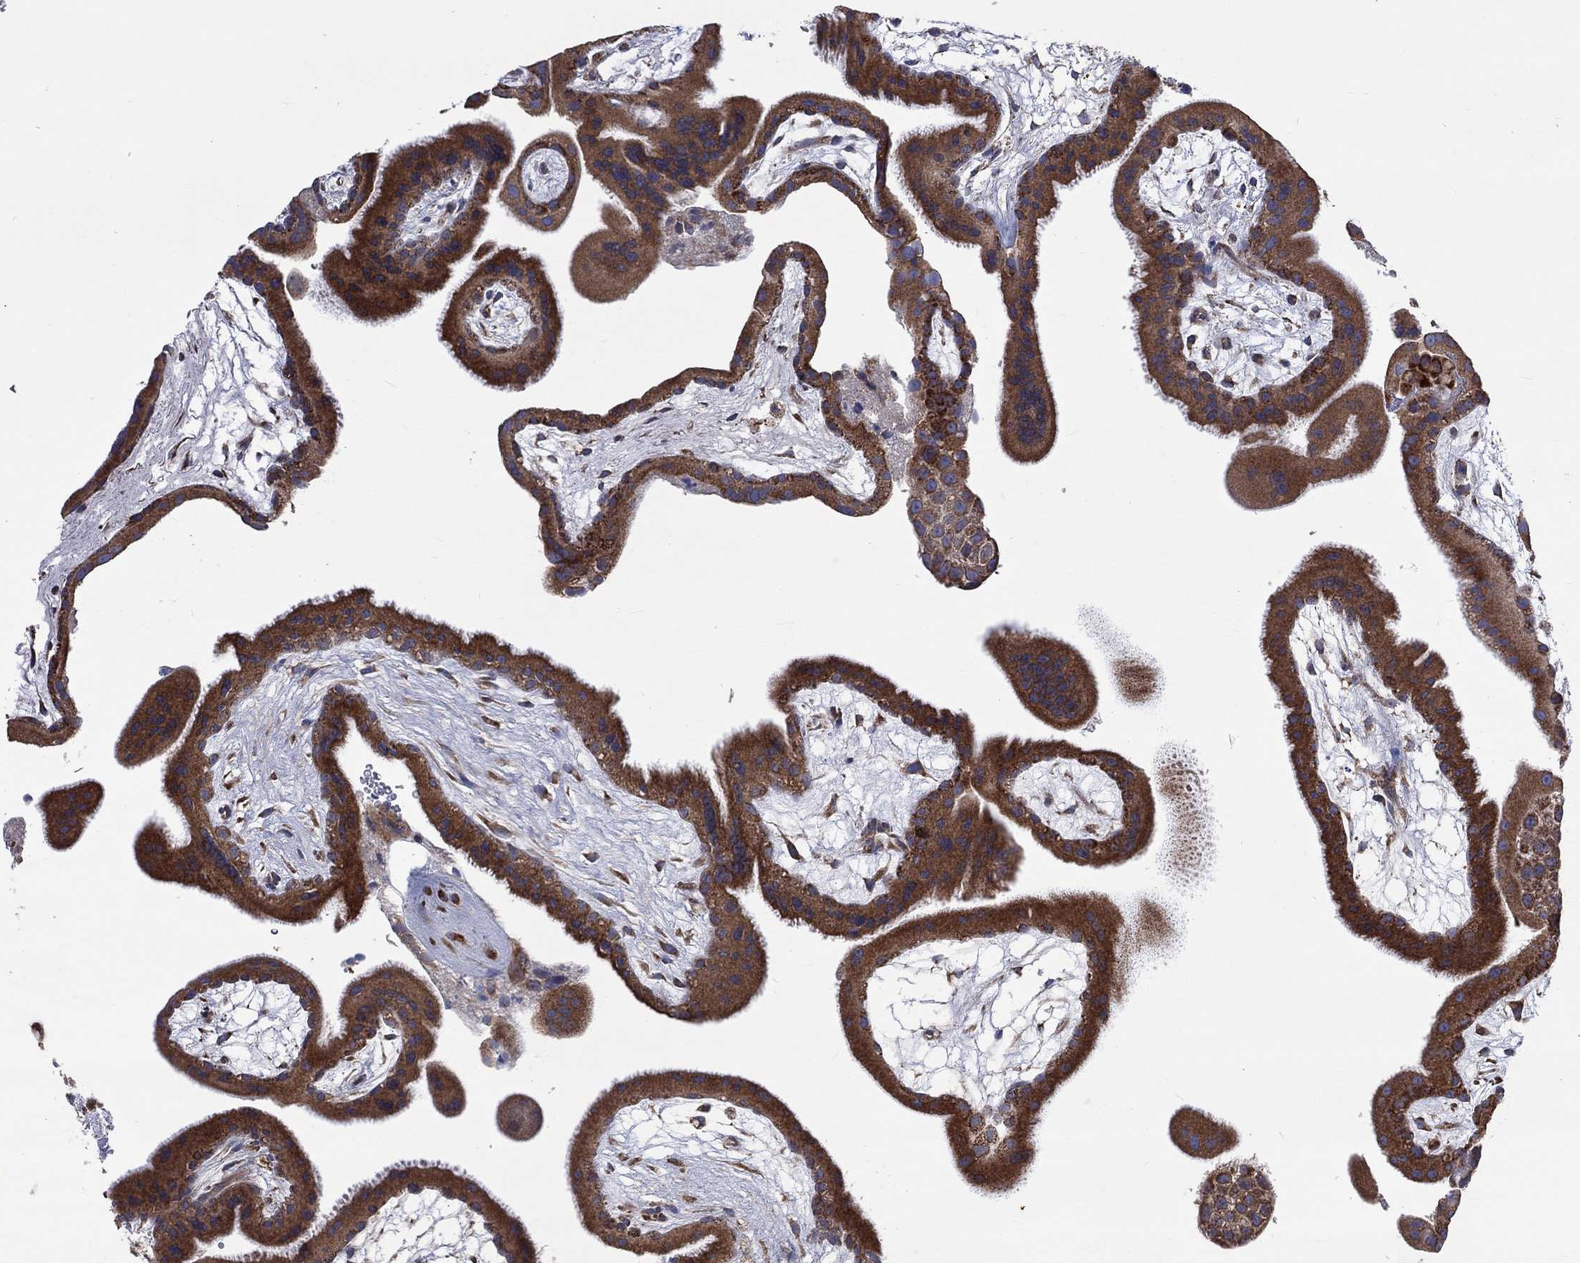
{"staining": {"intensity": "moderate", "quantity": ">75%", "location": "cytoplasmic/membranous"}, "tissue": "placenta", "cell_type": "Decidual cells", "image_type": "normal", "snomed": [{"axis": "morphology", "description": "Normal tissue, NOS"}, {"axis": "topography", "description": "Placenta"}], "caption": "Unremarkable placenta demonstrates moderate cytoplasmic/membranous staining in approximately >75% of decidual cells (brown staining indicates protein expression, while blue staining denotes nuclei)..", "gene": "RPLP0", "patient": {"sex": "female", "age": 19}}